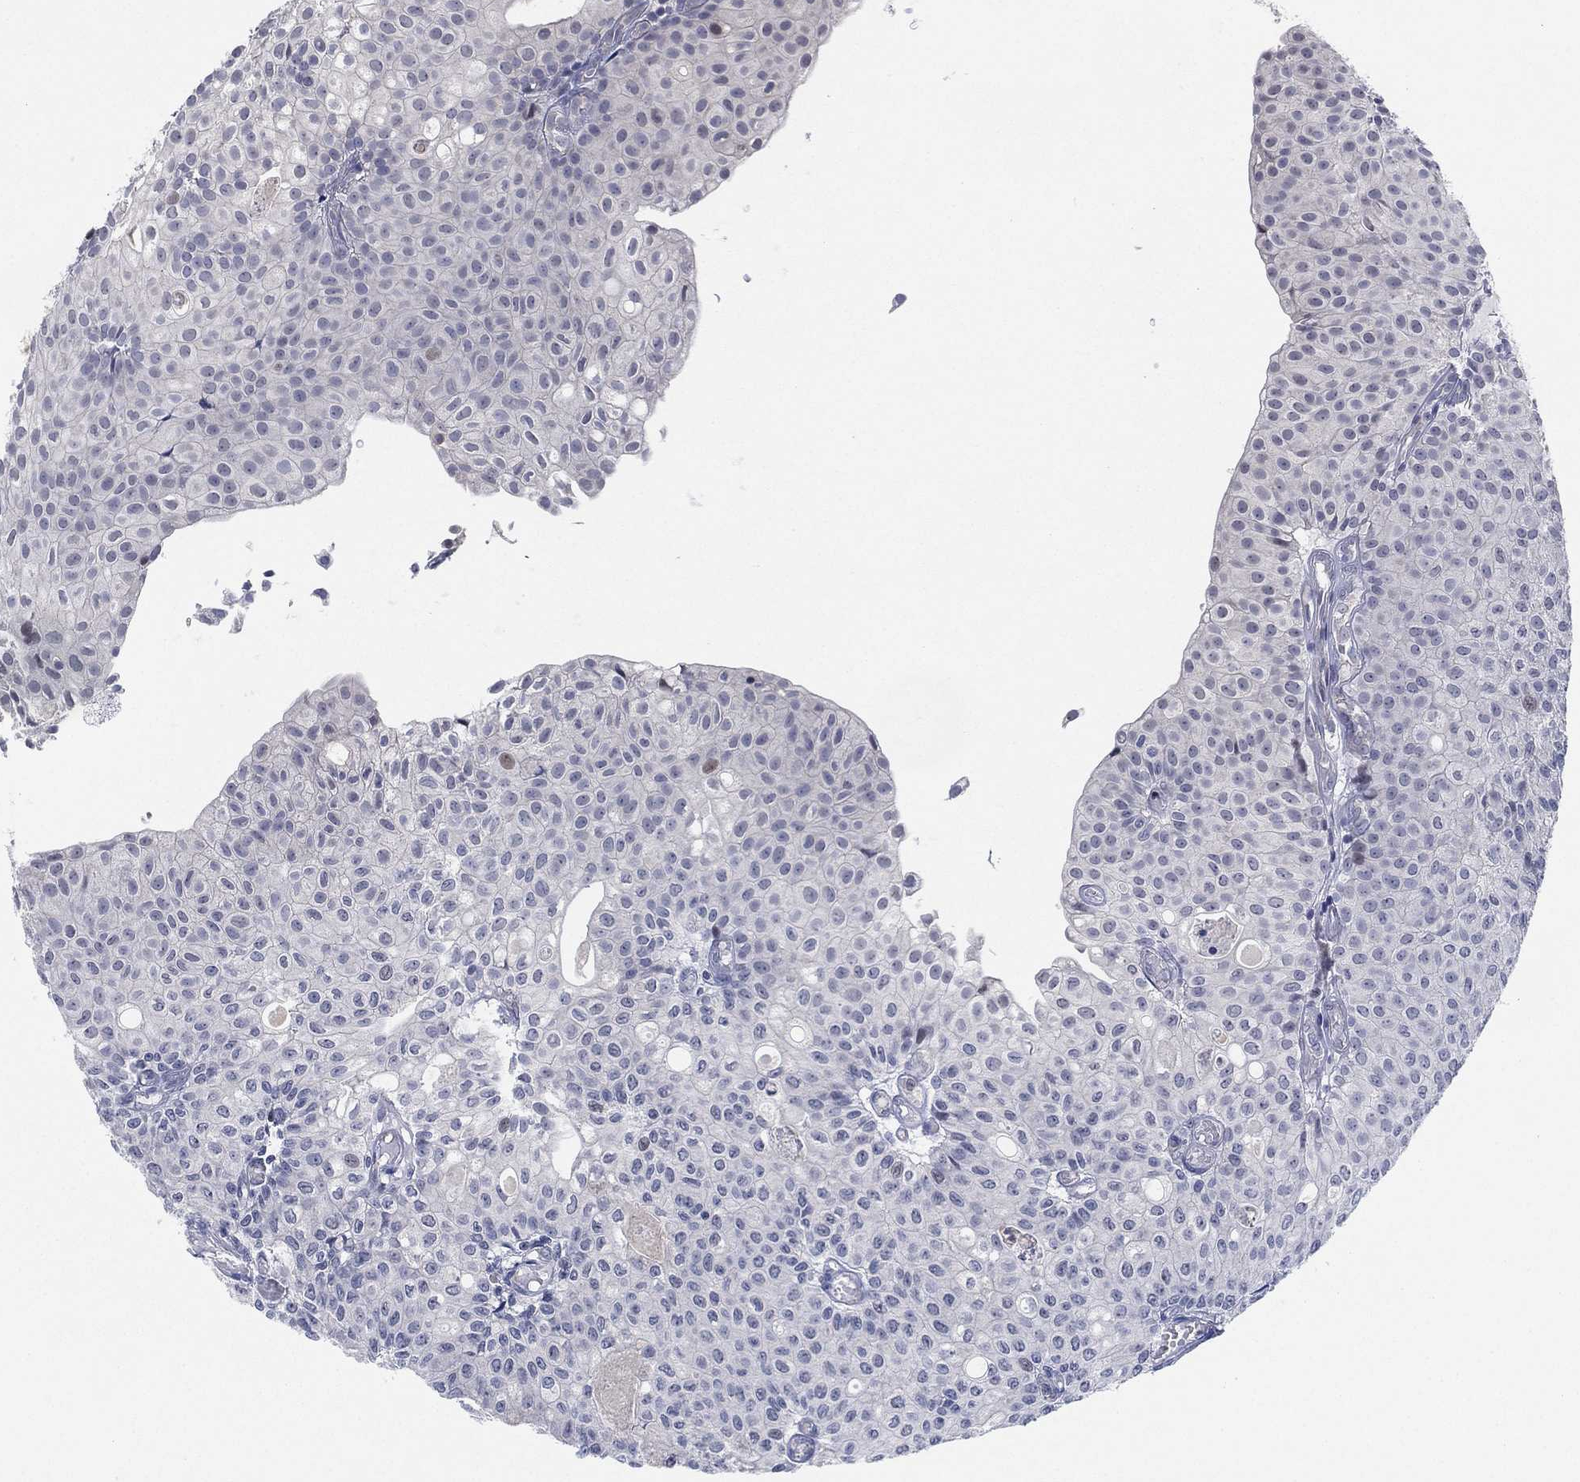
{"staining": {"intensity": "negative", "quantity": "none", "location": "none"}, "tissue": "urothelial cancer", "cell_type": "Tumor cells", "image_type": "cancer", "snomed": [{"axis": "morphology", "description": "Urothelial carcinoma, Low grade"}, {"axis": "topography", "description": "Urinary bladder"}], "caption": "IHC image of human urothelial carcinoma (low-grade) stained for a protein (brown), which shows no staining in tumor cells.", "gene": "TMCO1", "patient": {"sex": "male", "age": 89}}